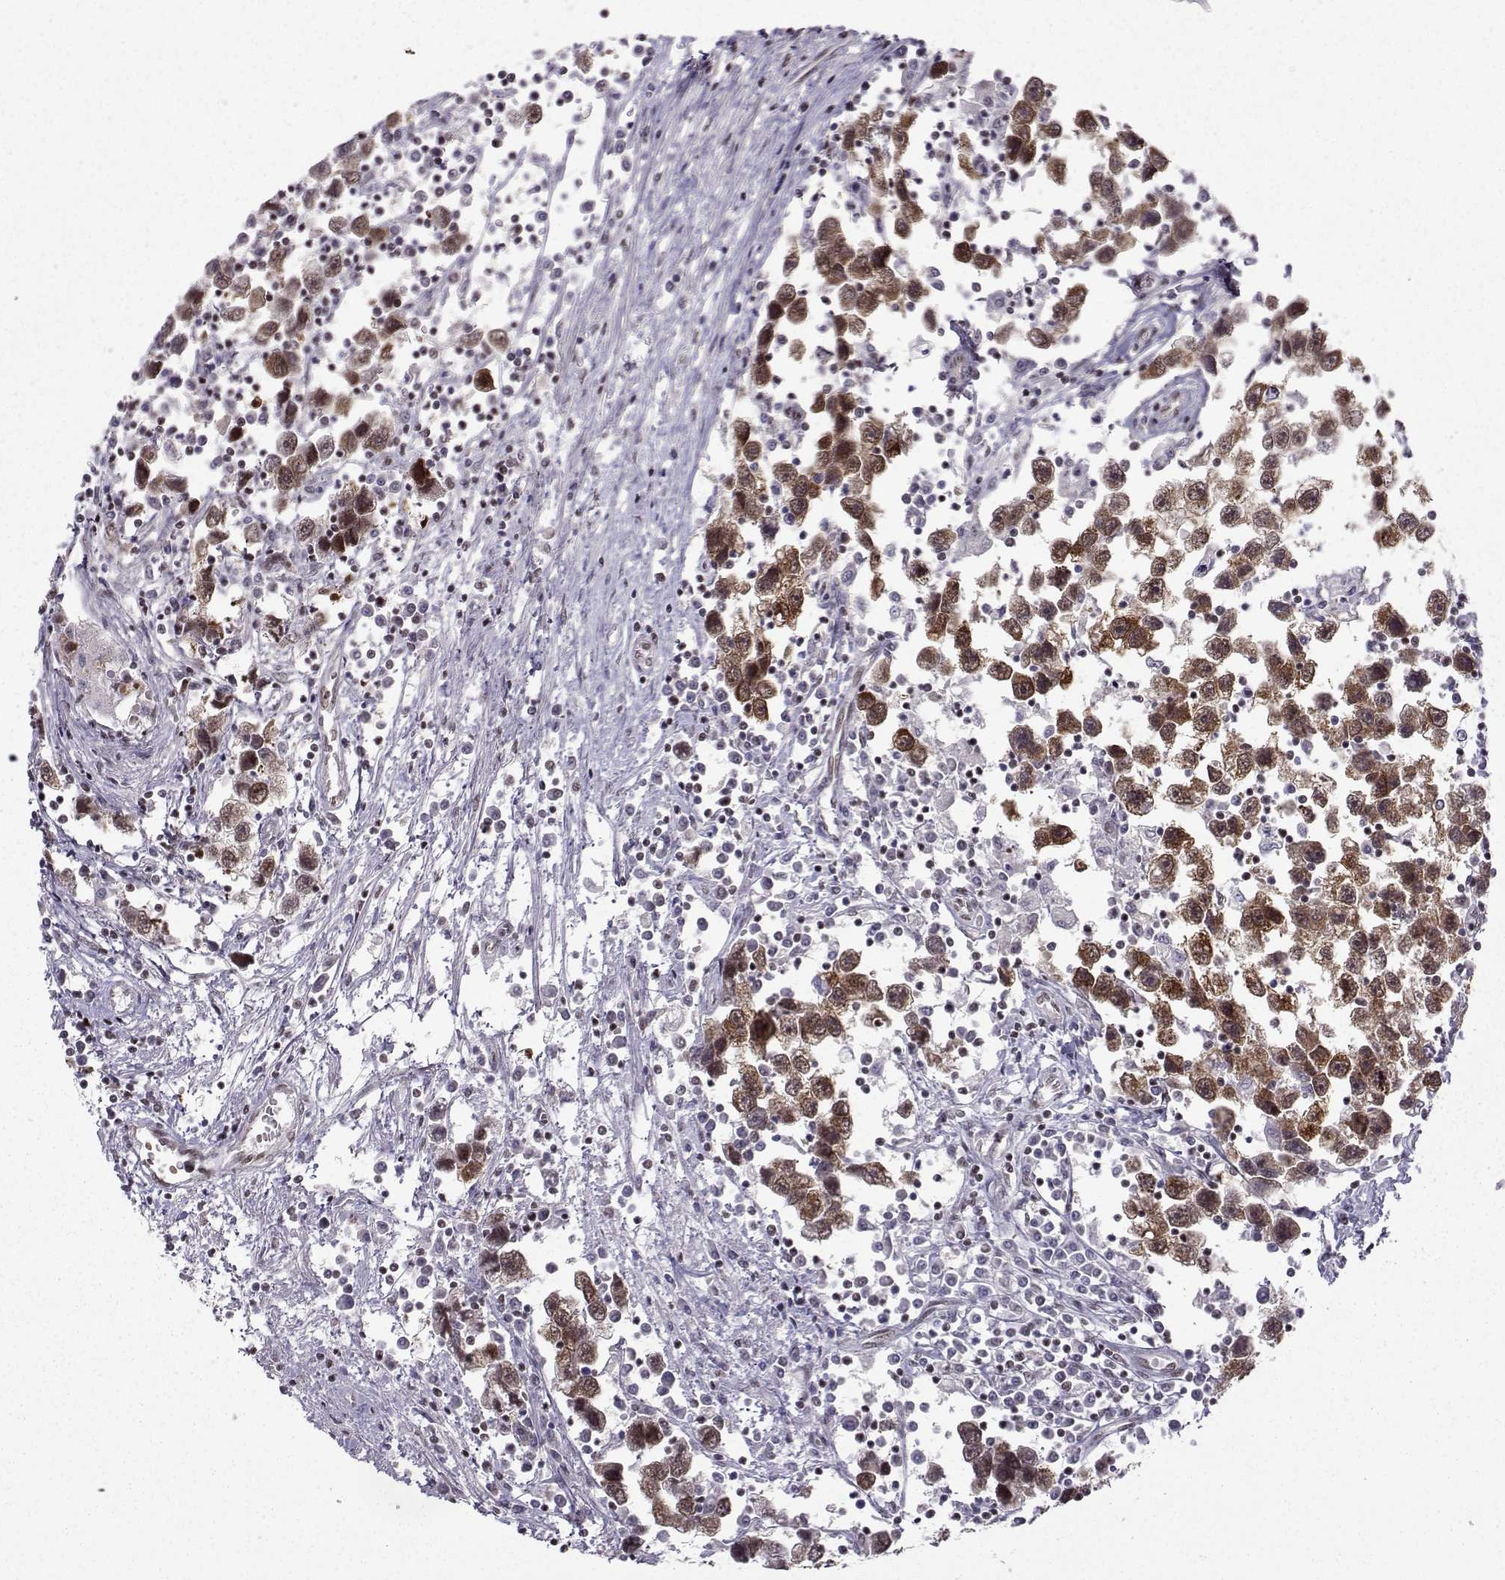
{"staining": {"intensity": "moderate", "quantity": ">75%", "location": "cytoplasmic/membranous"}, "tissue": "testis cancer", "cell_type": "Tumor cells", "image_type": "cancer", "snomed": [{"axis": "morphology", "description": "Seminoma, NOS"}, {"axis": "topography", "description": "Testis"}], "caption": "A medium amount of moderate cytoplasmic/membranous positivity is identified in approximately >75% of tumor cells in testis cancer (seminoma) tissue. (DAB IHC with brightfield microscopy, high magnification).", "gene": "LIN28A", "patient": {"sex": "male", "age": 30}}